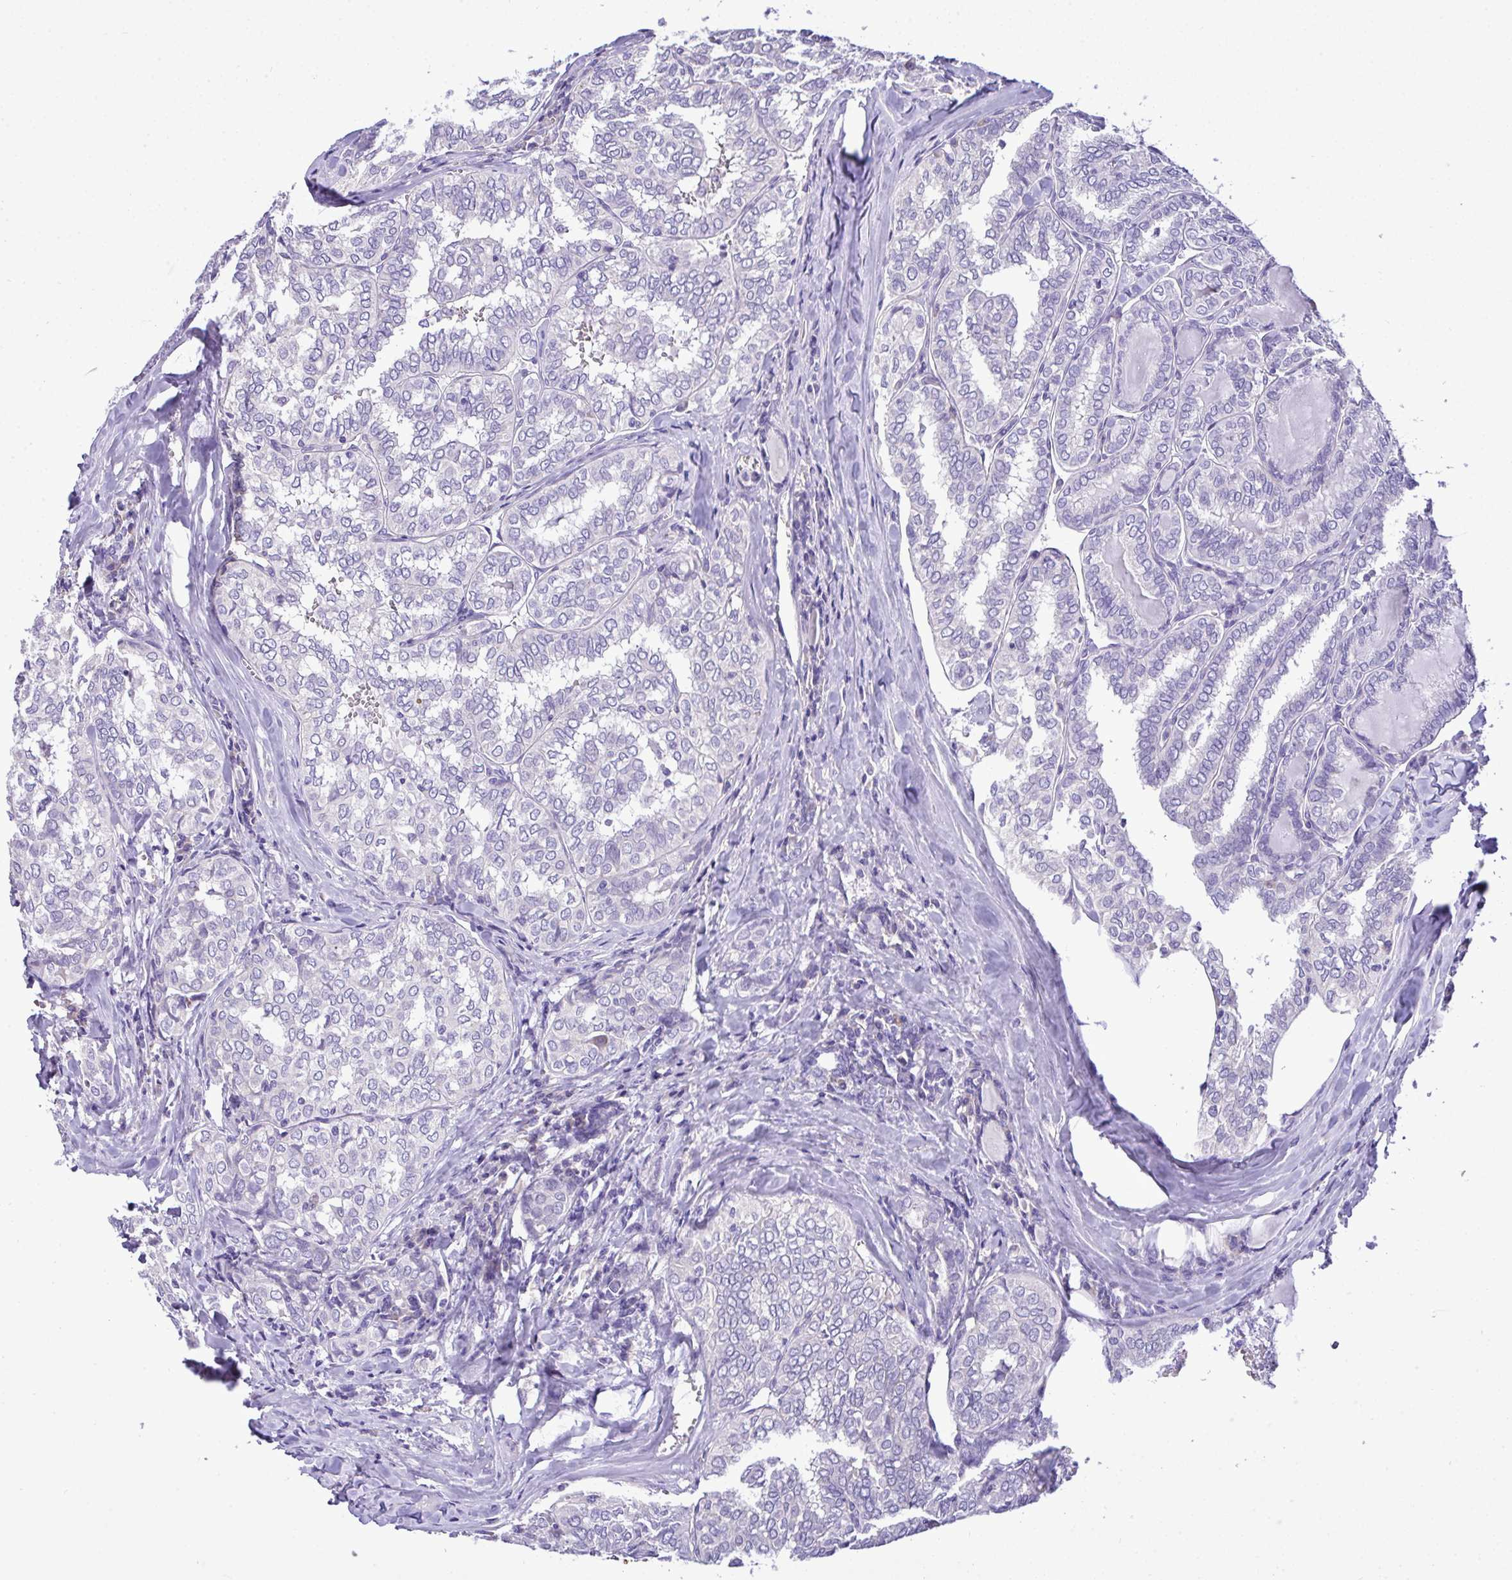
{"staining": {"intensity": "negative", "quantity": "none", "location": "none"}, "tissue": "thyroid cancer", "cell_type": "Tumor cells", "image_type": "cancer", "snomed": [{"axis": "morphology", "description": "Papillary adenocarcinoma, NOS"}, {"axis": "topography", "description": "Thyroid gland"}], "caption": "An IHC histopathology image of thyroid cancer (papillary adenocarcinoma) is shown. There is no staining in tumor cells of thyroid cancer (papillary adenocarcinoma).", "gene": "ST8SIA2", "patient": {"sex": "female", "age": 30}}